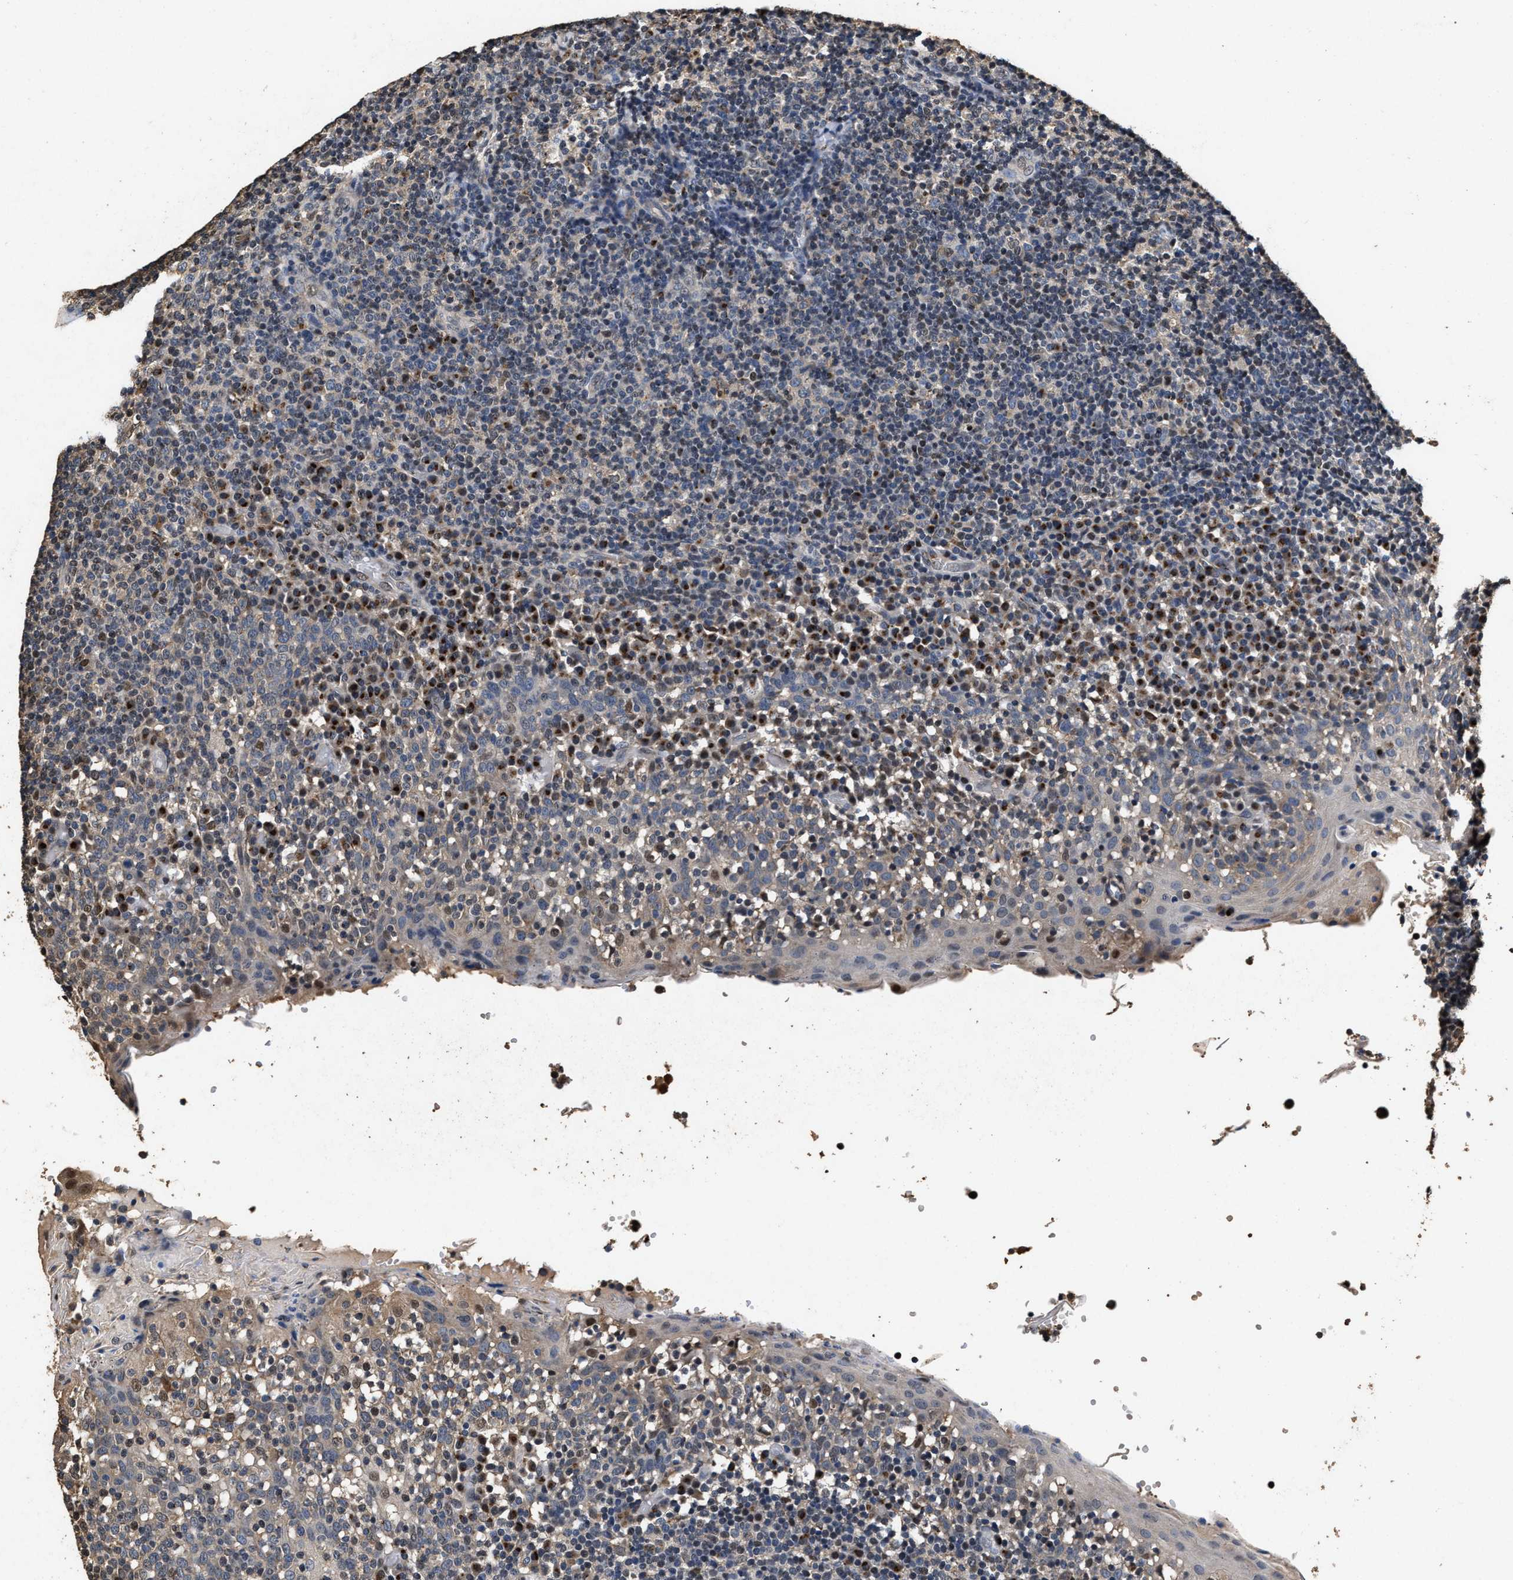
{"staining": {"intensity": "strong", "quantity": "<25%", "location": "cytoplasmic/membranous"}, "tissue": "tonsil", "cell_type": "Non-germinal center cells", "image_type": "normal", "snomed": [{"axis": "morphology", "description": "Normal tissue, NOS"}, {"axis": "topography", "description": "Tonsil"}], "caption": "A brown stain shows strong cytoplasmic/membranous staining of a protein in non-germinal center cells of normal tonsil. (brown staining indicates protein expression, while blue staining denotes nuclei).", "gene": "TPST2", "patient": {"sex": "female", "age": 19}}